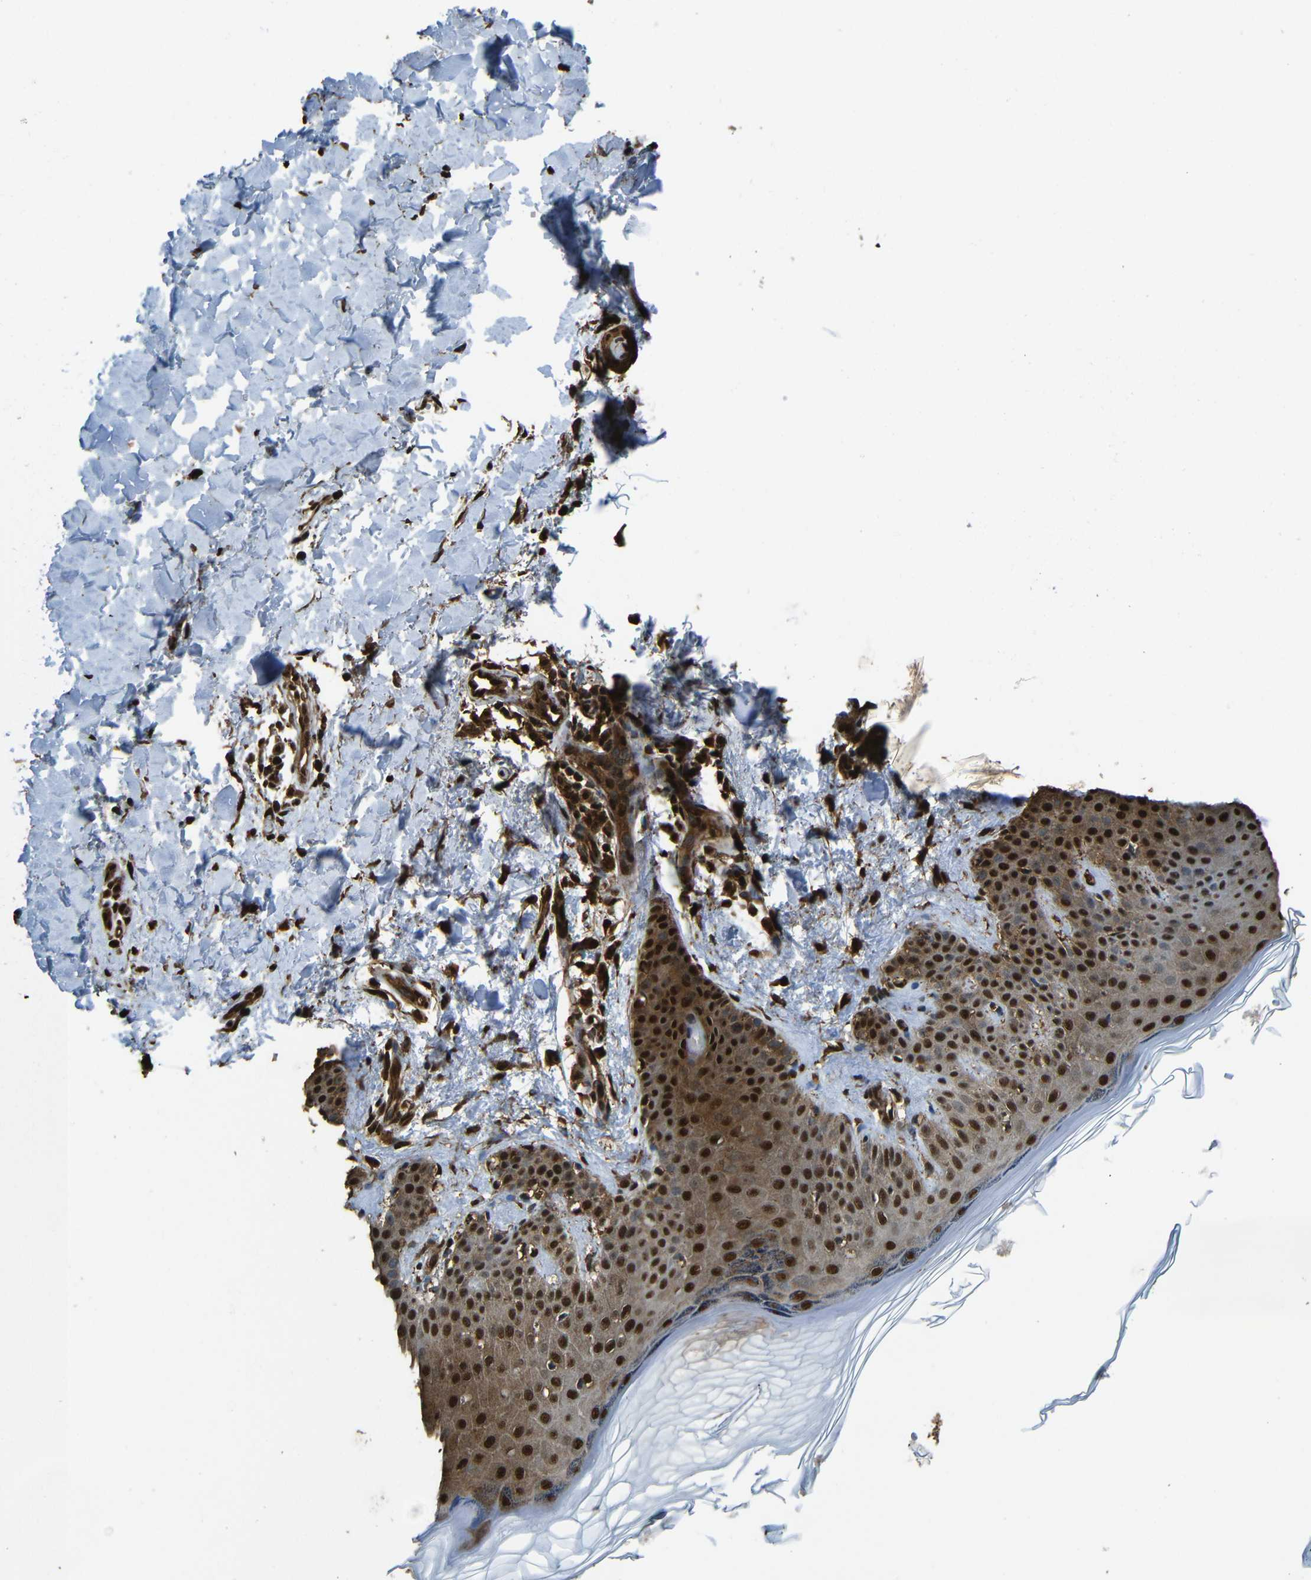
{"staining": {"intensity": "strong", "quantity": ">75%", "location": "cytoplasmic/membranous,nuclear"}, "tissue": "skin cancer", "cell_type": "Tumor cells", "image_type": "cancer", "snomed": [{"axis": "morphology", "description": "Basal cell carcinoma"}, {"axis": "topography", "description": "Skin"}], "caption": "Skin cancer stained with a brown dye exhibits strong cytoplasmic/membranous and nuclear positive positivity in about >75% of tumor cells.", "gene": "VCP", "patient": {"sex": "male", "age": 67}}